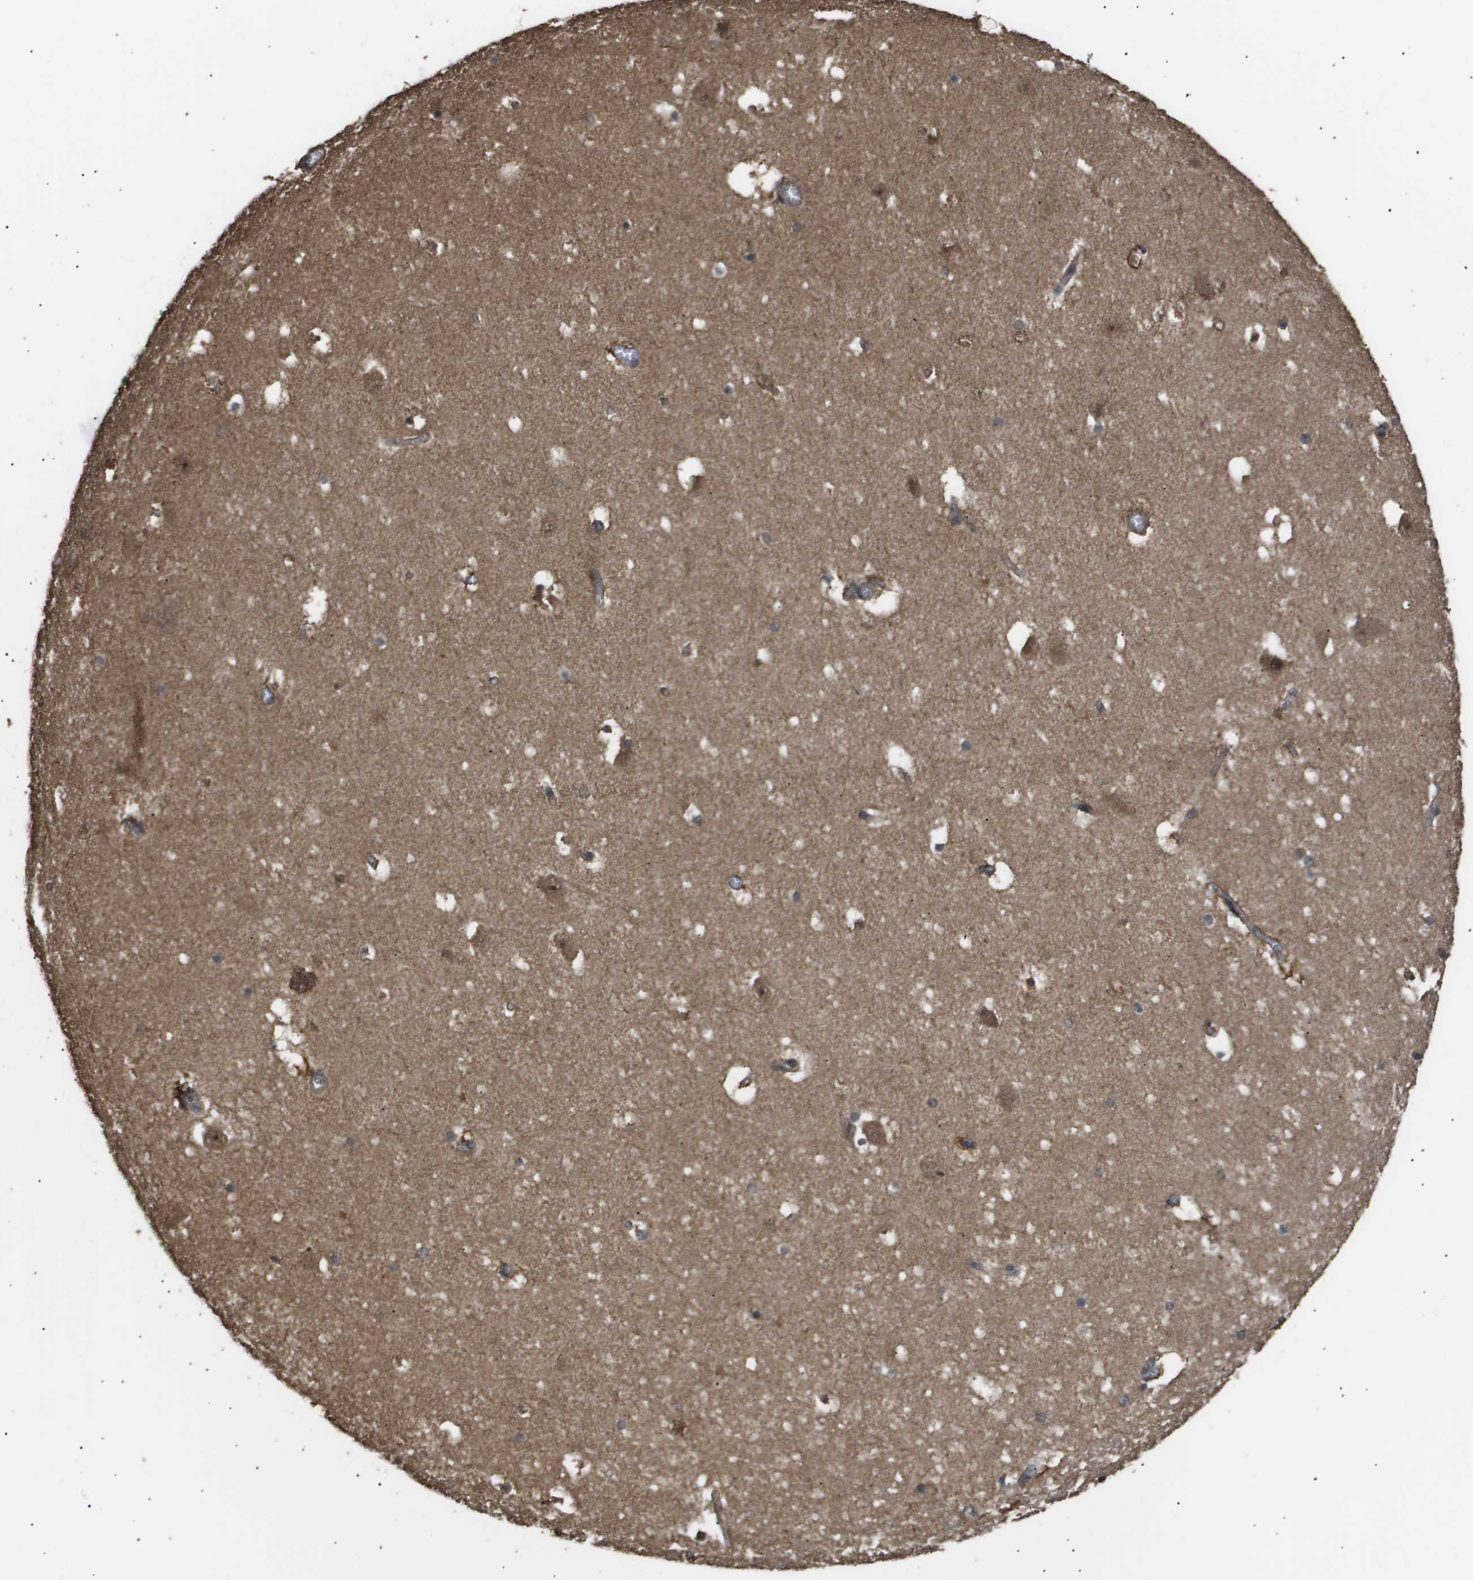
{"staining": {"intensity": "moderate", "quantity": "25%-75%", "location": "cytoplasmic/membranous"}, "tissue": "hippocampus", "cell_type": "Glial cells", "image_type": "normal", "snomed": [{"axis": "morphology", "description": "Normal tissue, NOS"}, {"axis": "topography", "description": "Hippocampus"}], "caption": "An image of human hippocampus stained for a protein exhibits moderate cytoplasmic/membranous brown staining in glial cells. (DAB IHC, brown staining for protein, blue staining for nuclei).", "gene": "ING1", "patient": {"sex": "male", "age": 45}}